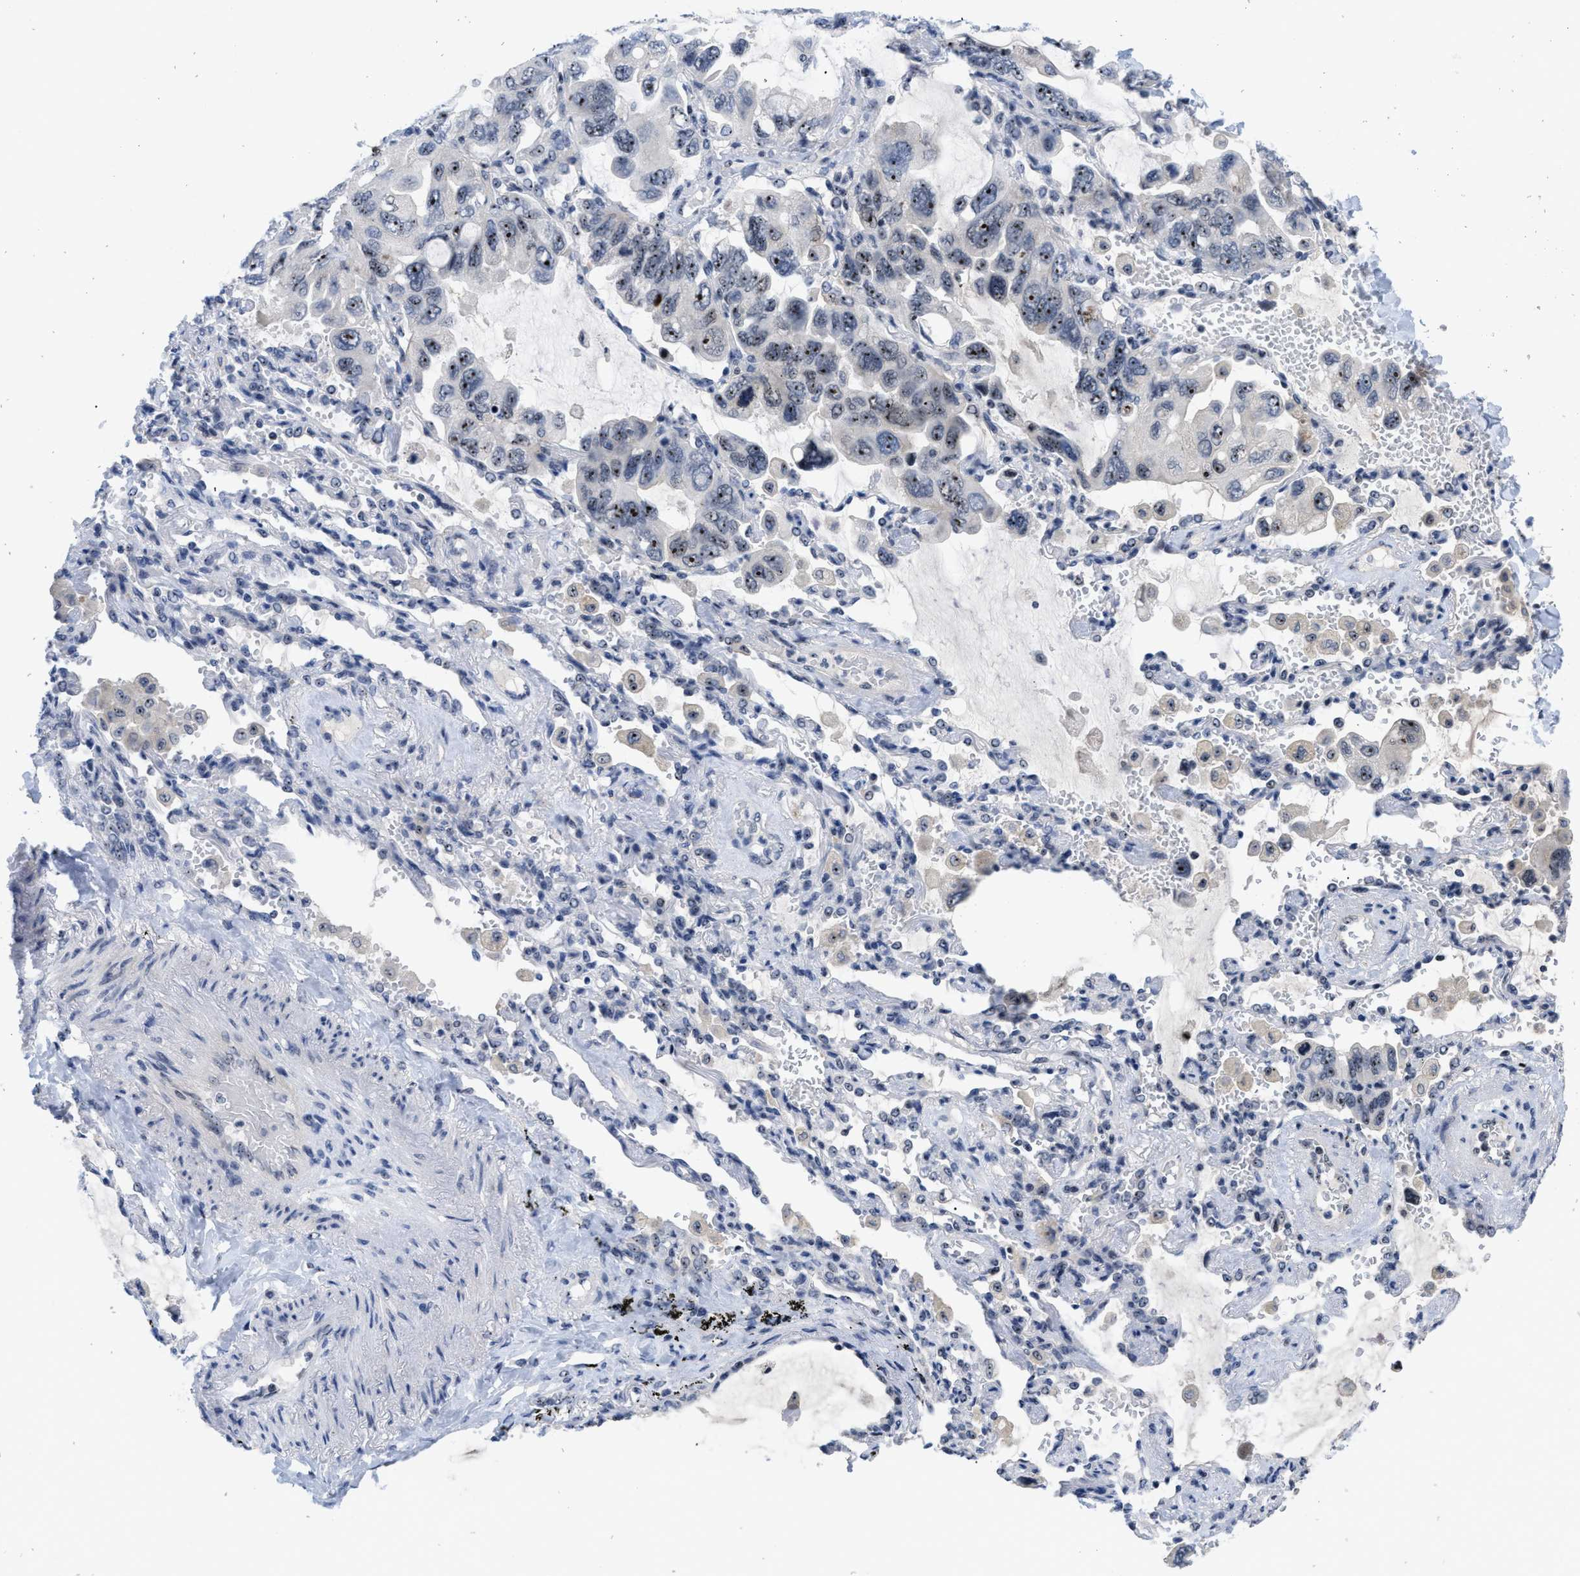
{"staining": {"intensity": "moderate", "quantity": ">75%", "location": "nuclear"}, "tissue": "lung cancer", "cell_type": "Tumor cells", "image_type": "cancer", "snomed": [{"axis": "morphology", "description": "Squamous cell carcinoma, NOS"}, {"axis": "topography", "description": "Lung"}], "caption": "High-magnification brightfield microscopy of lung squamous cell carcinoma stained with DAB (3,3'-diaminobenzidine) (brown) and counterstained with hematoxylin (blue). tumor cells exhibit moderate nuclear positivity is seen in approximately>75% of cells.", "gene": "NOP58", "patient": {"sex": "female", "age": 73}}